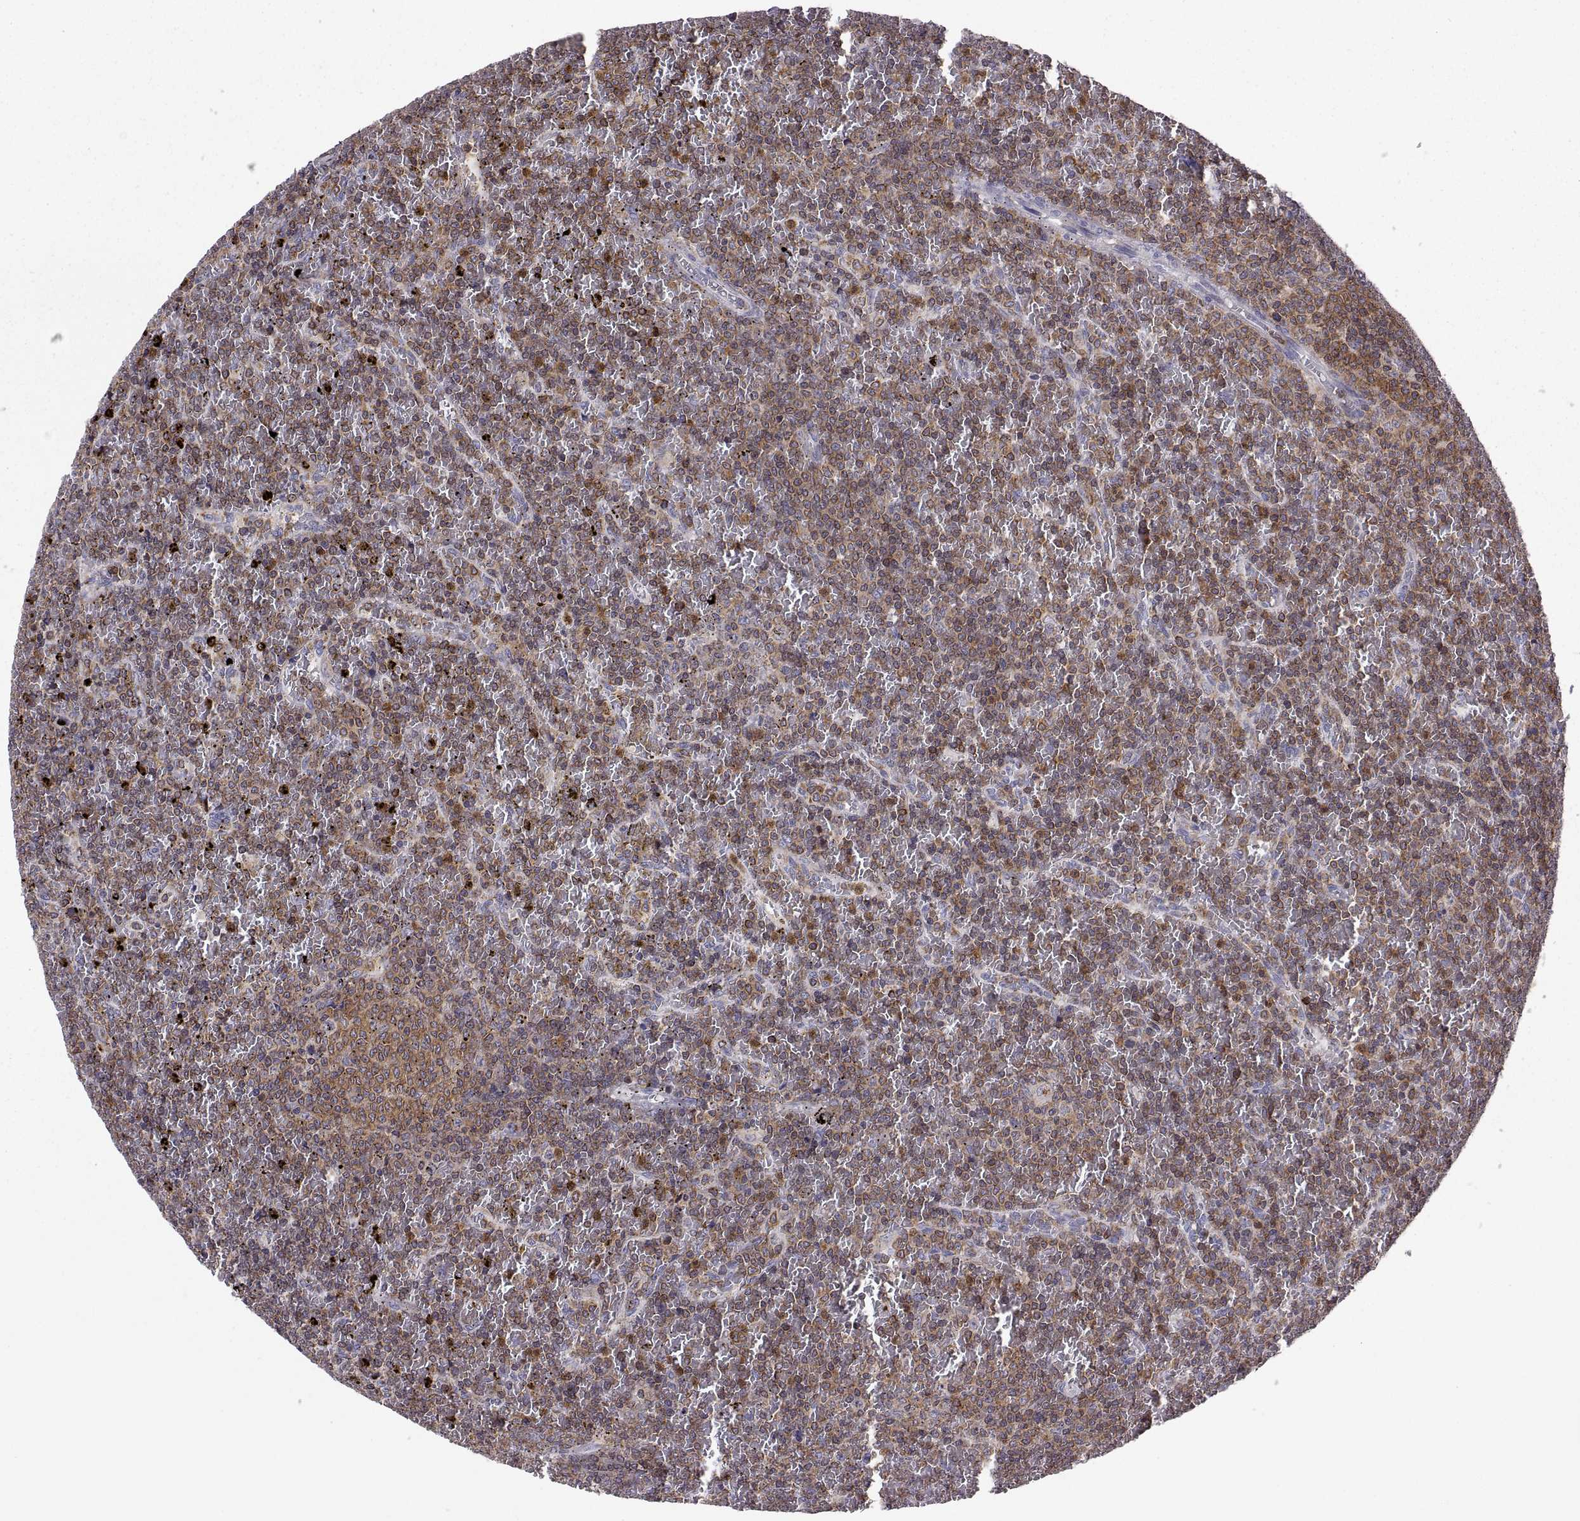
{"staining": {"intensity": "strong", "quantity": ">75%", "location": "cytoplasmic/membranous"}, "tissue": "lymphoma", "cell_type": "Tumor cells", "image_type": "cancer", "snomed": [{"axis": "morphology", "description": "Malignant lymphoma, non-Hodgkin's type, Low grade"}, {"axis": "topography", "description": "Spleen"}], "caption": "Lymphoma stained with DAB (3,3'-diaminobenzidine) IHC demonstrates high levels of strong cytoplasmic/membranous positivity in approximately >75% of tumor cells.", "gene": "ACAP1", "patient": {"sex": "female", "age": 77}}